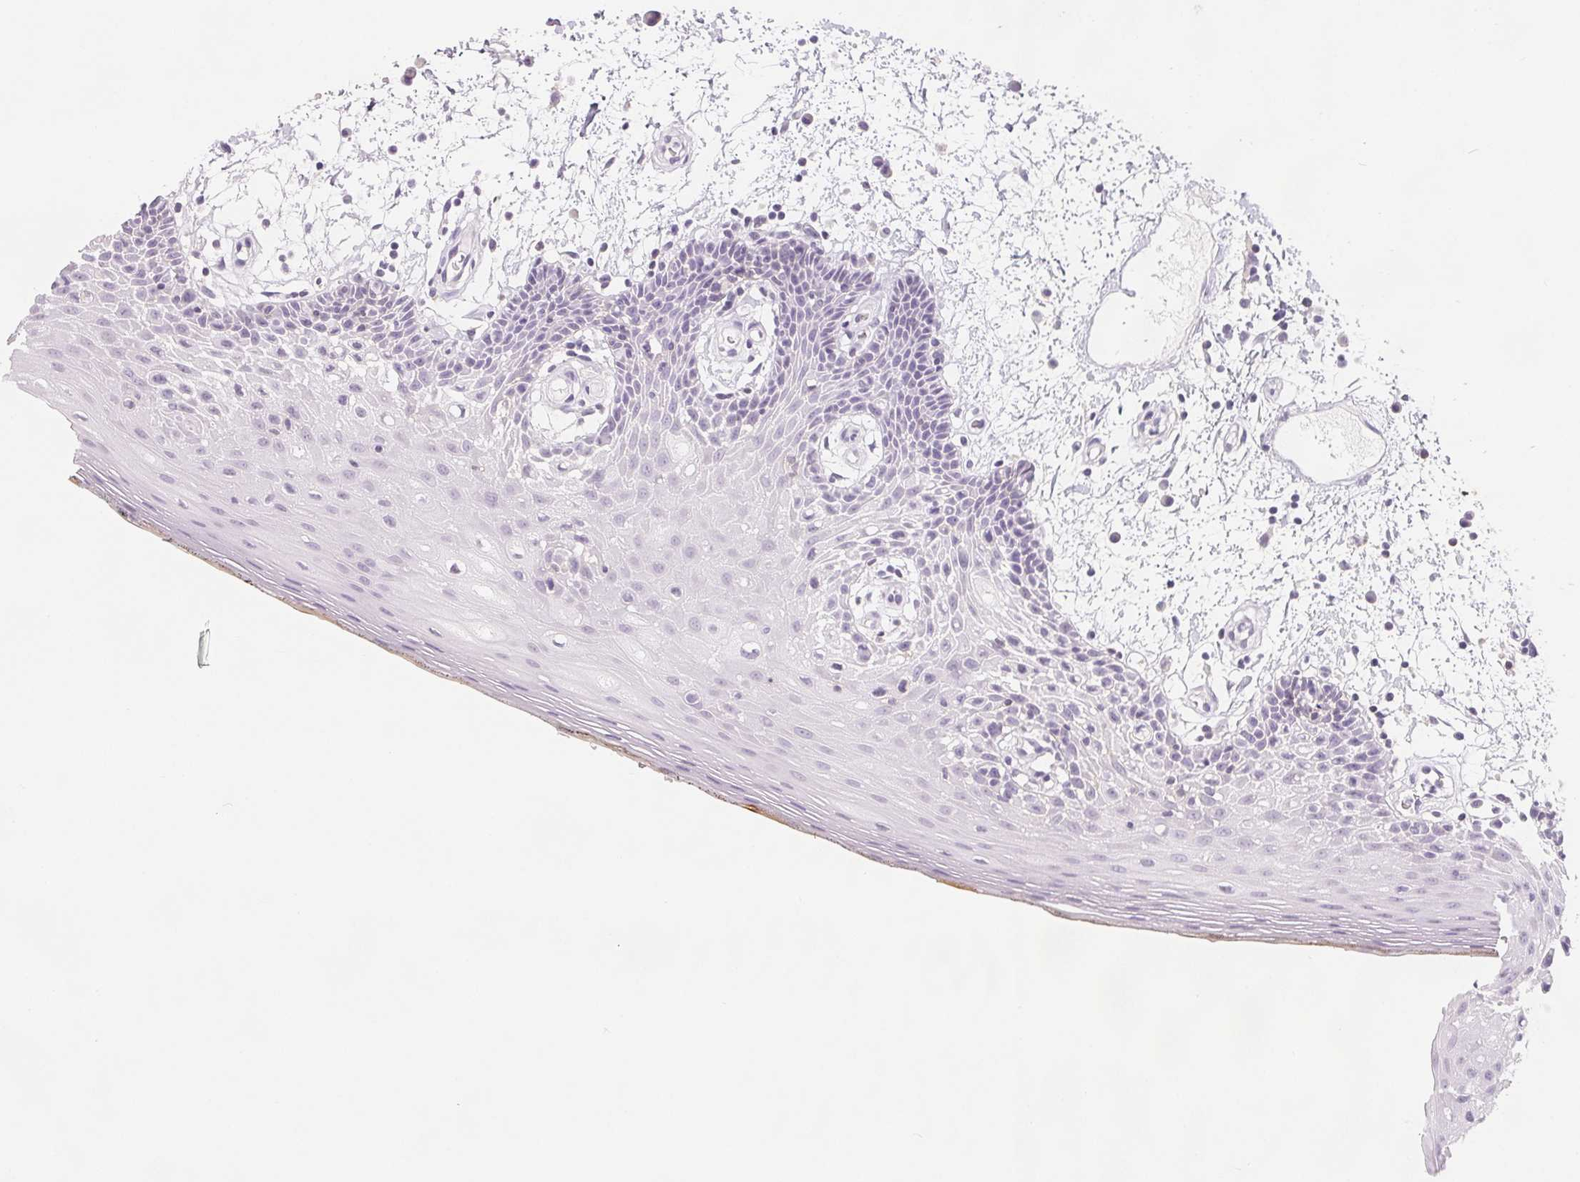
{"staining": {"intensity": "negative", "quantity": "none", "location": "none"}, "tissue": "oral mucosa", "cell_type": "Squamous epithelial cells", "image_type": "normal", "snomed": [{"axis": "morphology", "description": "Normal tissue, NOS"}, {"axis": "morphology", "description": "Squamous cell carcinoma, NOS"}, {"axis": "topography", "description": "Oral tissue"}, {"axis": "topography", "description": "Head-Neck"}], "caption": "Human oral mucosa stained for a protein using immunohistochemistry shows no expression in squamous epithelial cells.", "gene": "CD69", "patient": {"sex": "male", "age": 52}}